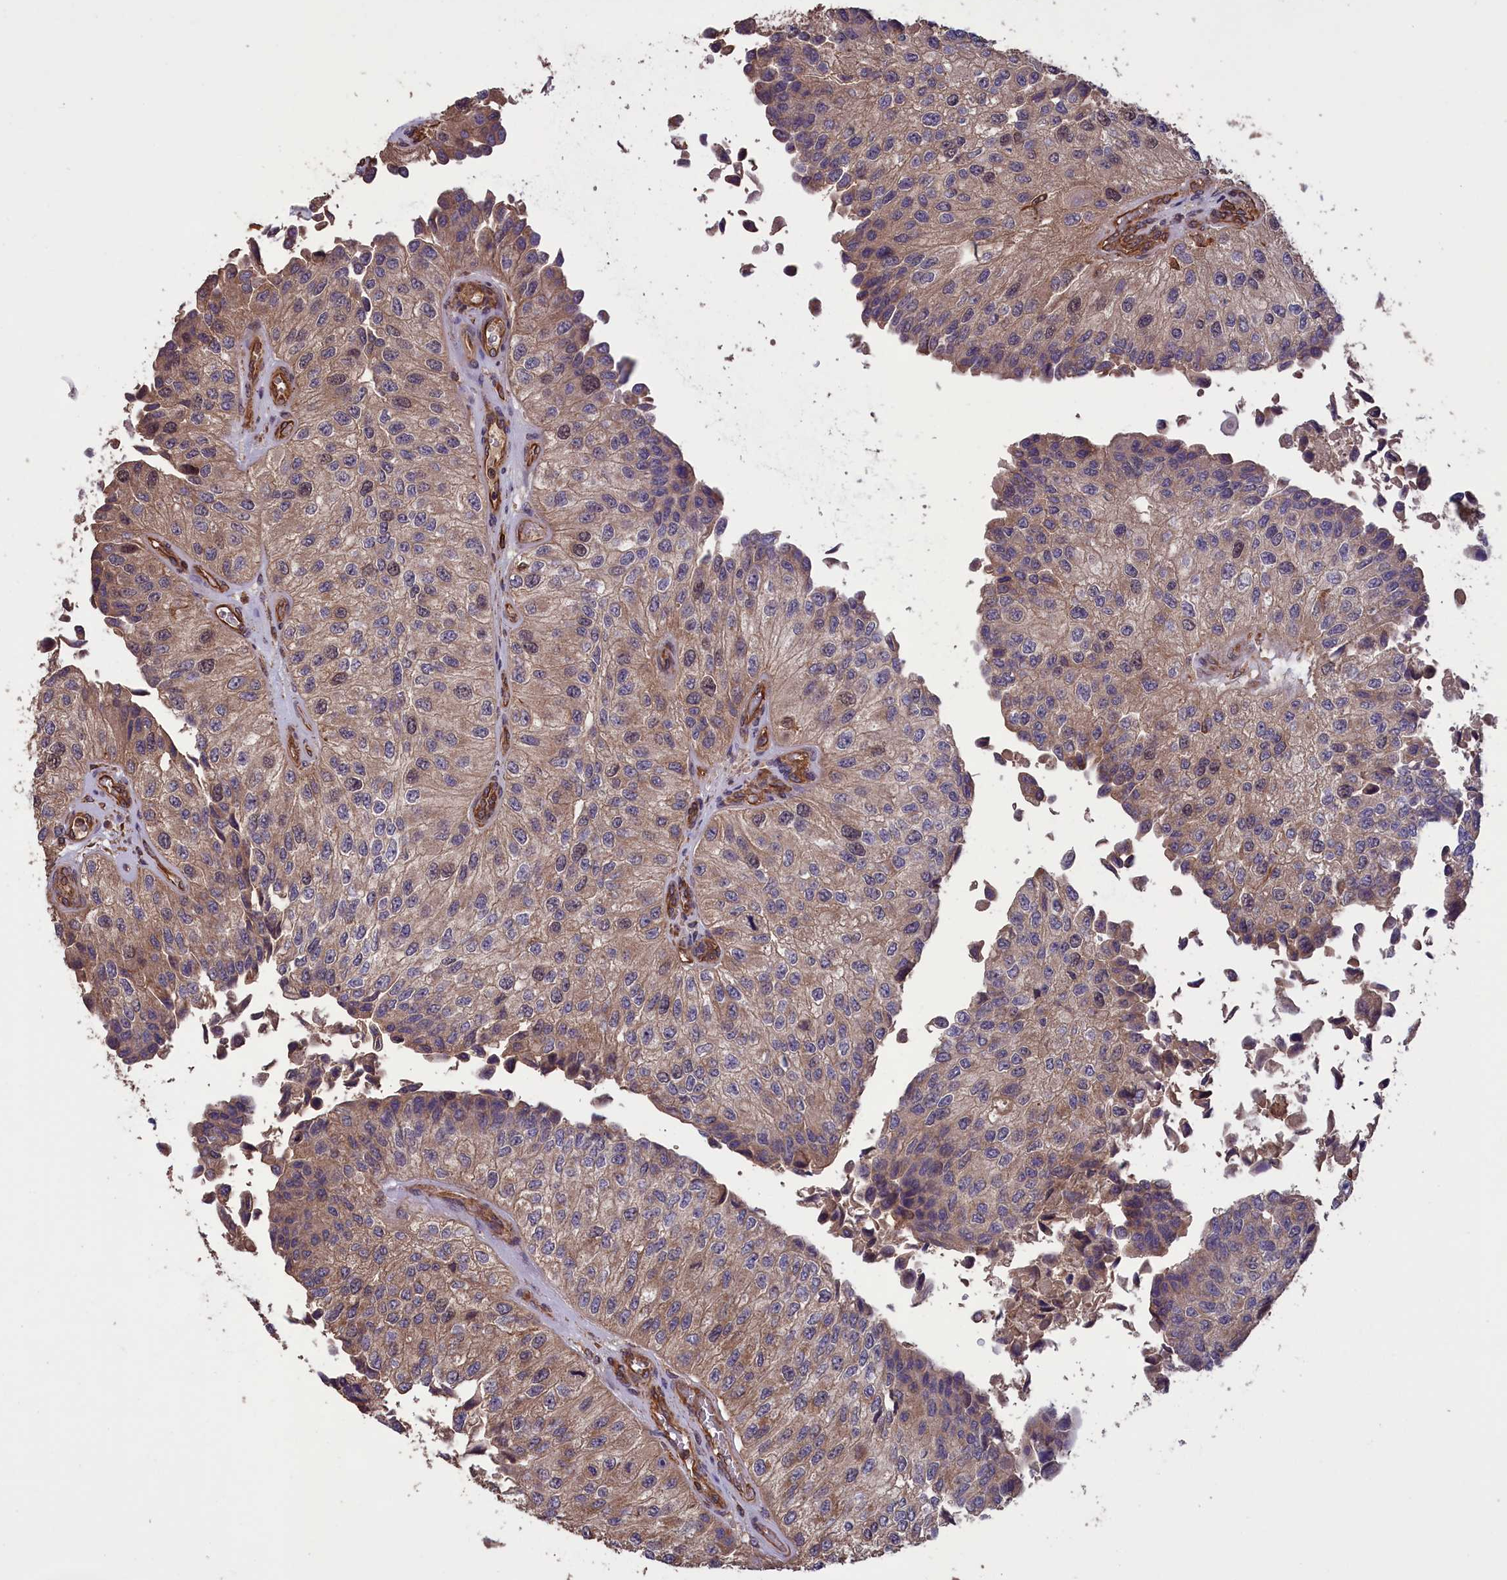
{"staining": {"intensity": "moderate", "quantity": "<25%", "location": "cytoplasmic/membranous,nuclear"}, "tissue": "urothelial cancer", "cell_type": "Tumor cells", "image_type": "cancer", "snomed": [{"axis": "morphology", "description": "Urothelial carcinoma, High grade"}, {"axis": "topography", "description": "Kidney"}, {"axis": "topography", "description": "Urinary bladder"}], "caption": "Approximately <25% of tumor cells in urothelial carcinoma (high-grade) reveal moderate cytoplasmic/membranous and nuclear protein expression as visualized by brown immunohistochemical staining.", "gene": "DAPK3", "patient": {"sex": "male", "age": 77}}